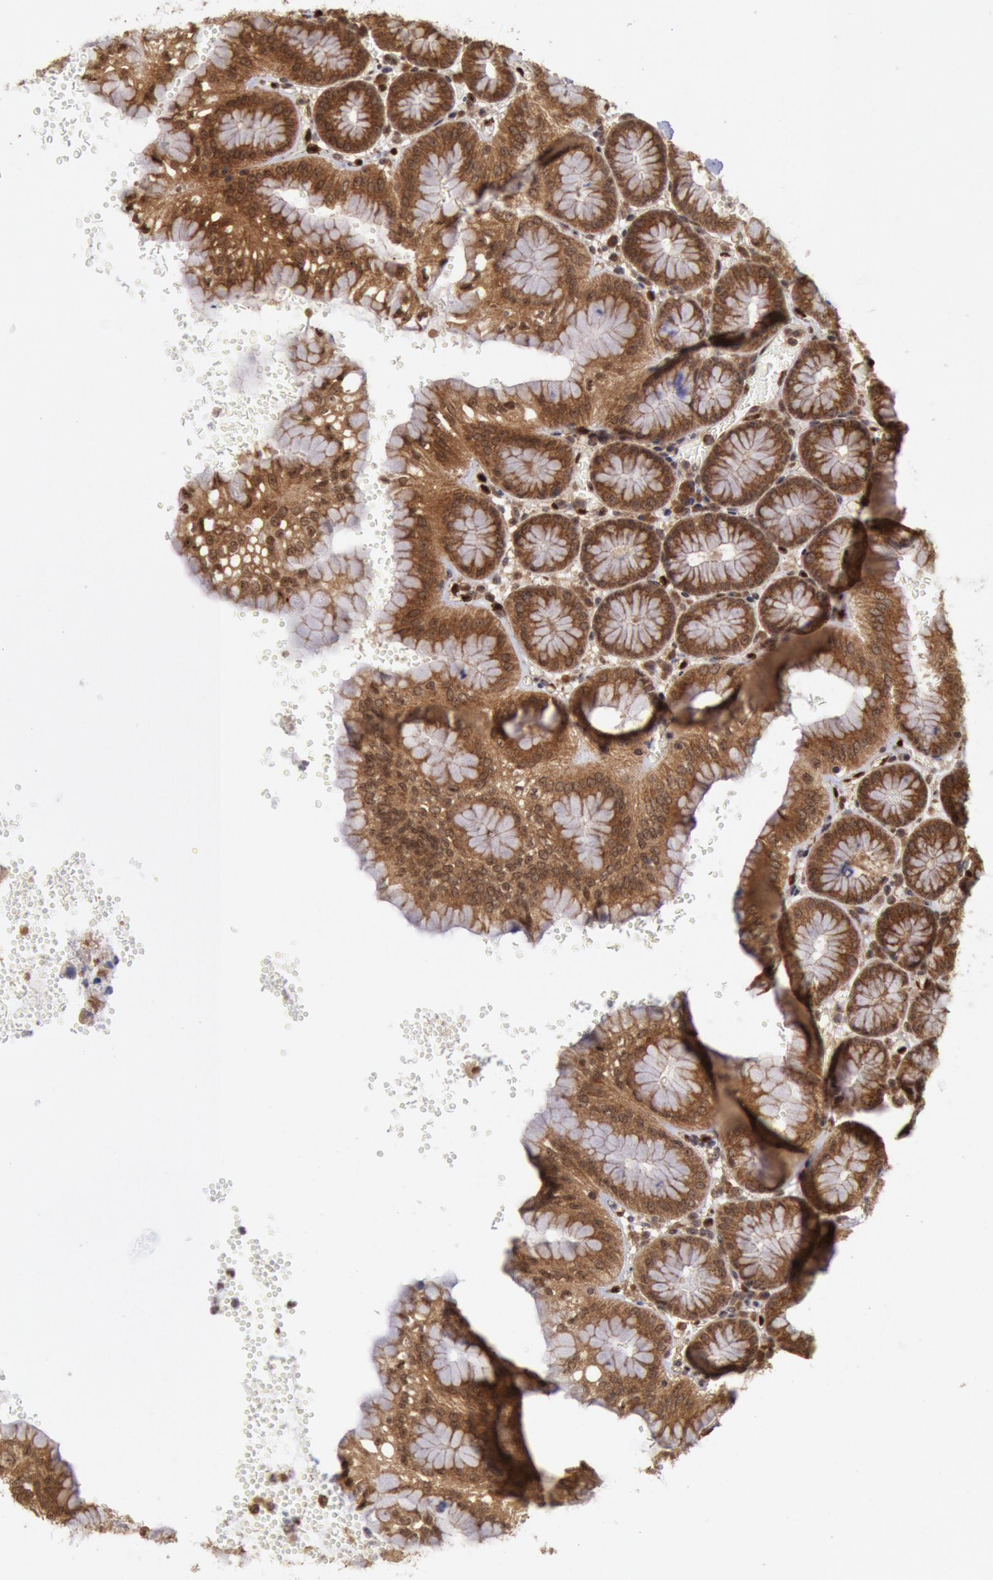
{"staining": {"intensity": "moderate", "quantity": ">75%", "location": "cytoplasmic/membranous"}, "tissue": "stomach", "cell_type": "Glandular cells", "image_type": "normal", "snomed": [{"axis": "morphology", "description": "Normal tissue, NOS"}, {"axis": "topography", "description": "Stomach, upper"}, {"axis": "topography", "description": "Stomach"}], "caption": "About >75% of glandular cells in normal human stomach exhibit moderate cytoplasmic/membranous protein positivity as visualized by brown immunohistochemical staining.", "gene": "STX17", "patient": {"sex": "male", "age": 76}}